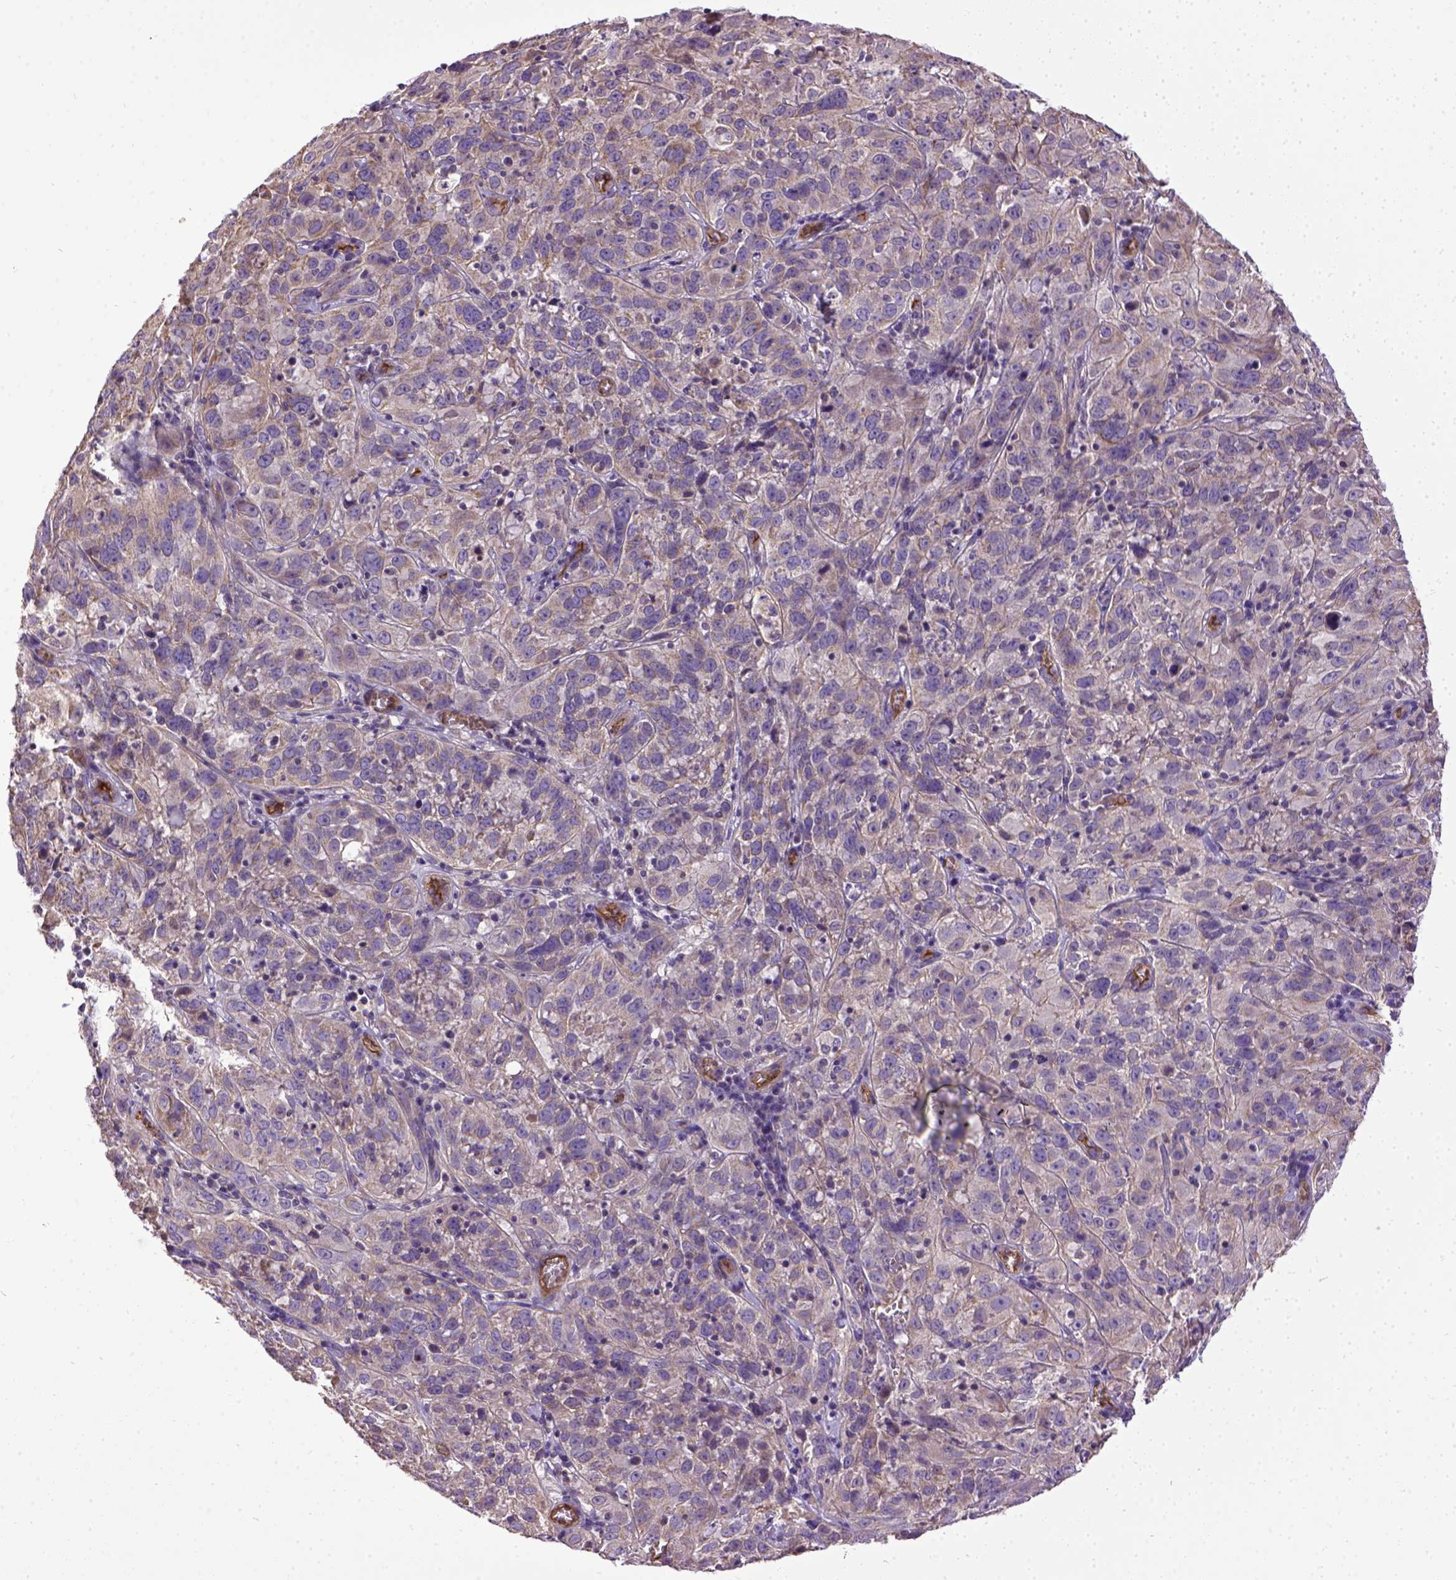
{"staining": {"intensity": "weak", "quantity": "25%-75%", "location": "cytoplasmic/membranous"}, "tissue": "cervical cancer", "cell_type": "Tumor cells", "image_type": "cancer", "snomed": [{"axis": "morphology", "description": "Squamous cell carcinoma, NOS"}, {"axis": "topography", "description": "Cervix"}], "caption": "An image of squamous cell carcinoma (cervical) stained for a protein reveals weak cytoplasmic/membranous brown staining in tumor cells. (Stains: DAB (3,3'-diaminobenzidine) in brown, nuclei in blue, Microscopy: brightfield microscopy at high magnification).", "gene": "ENG", "patient": {"sex": "female", "age": 32}}